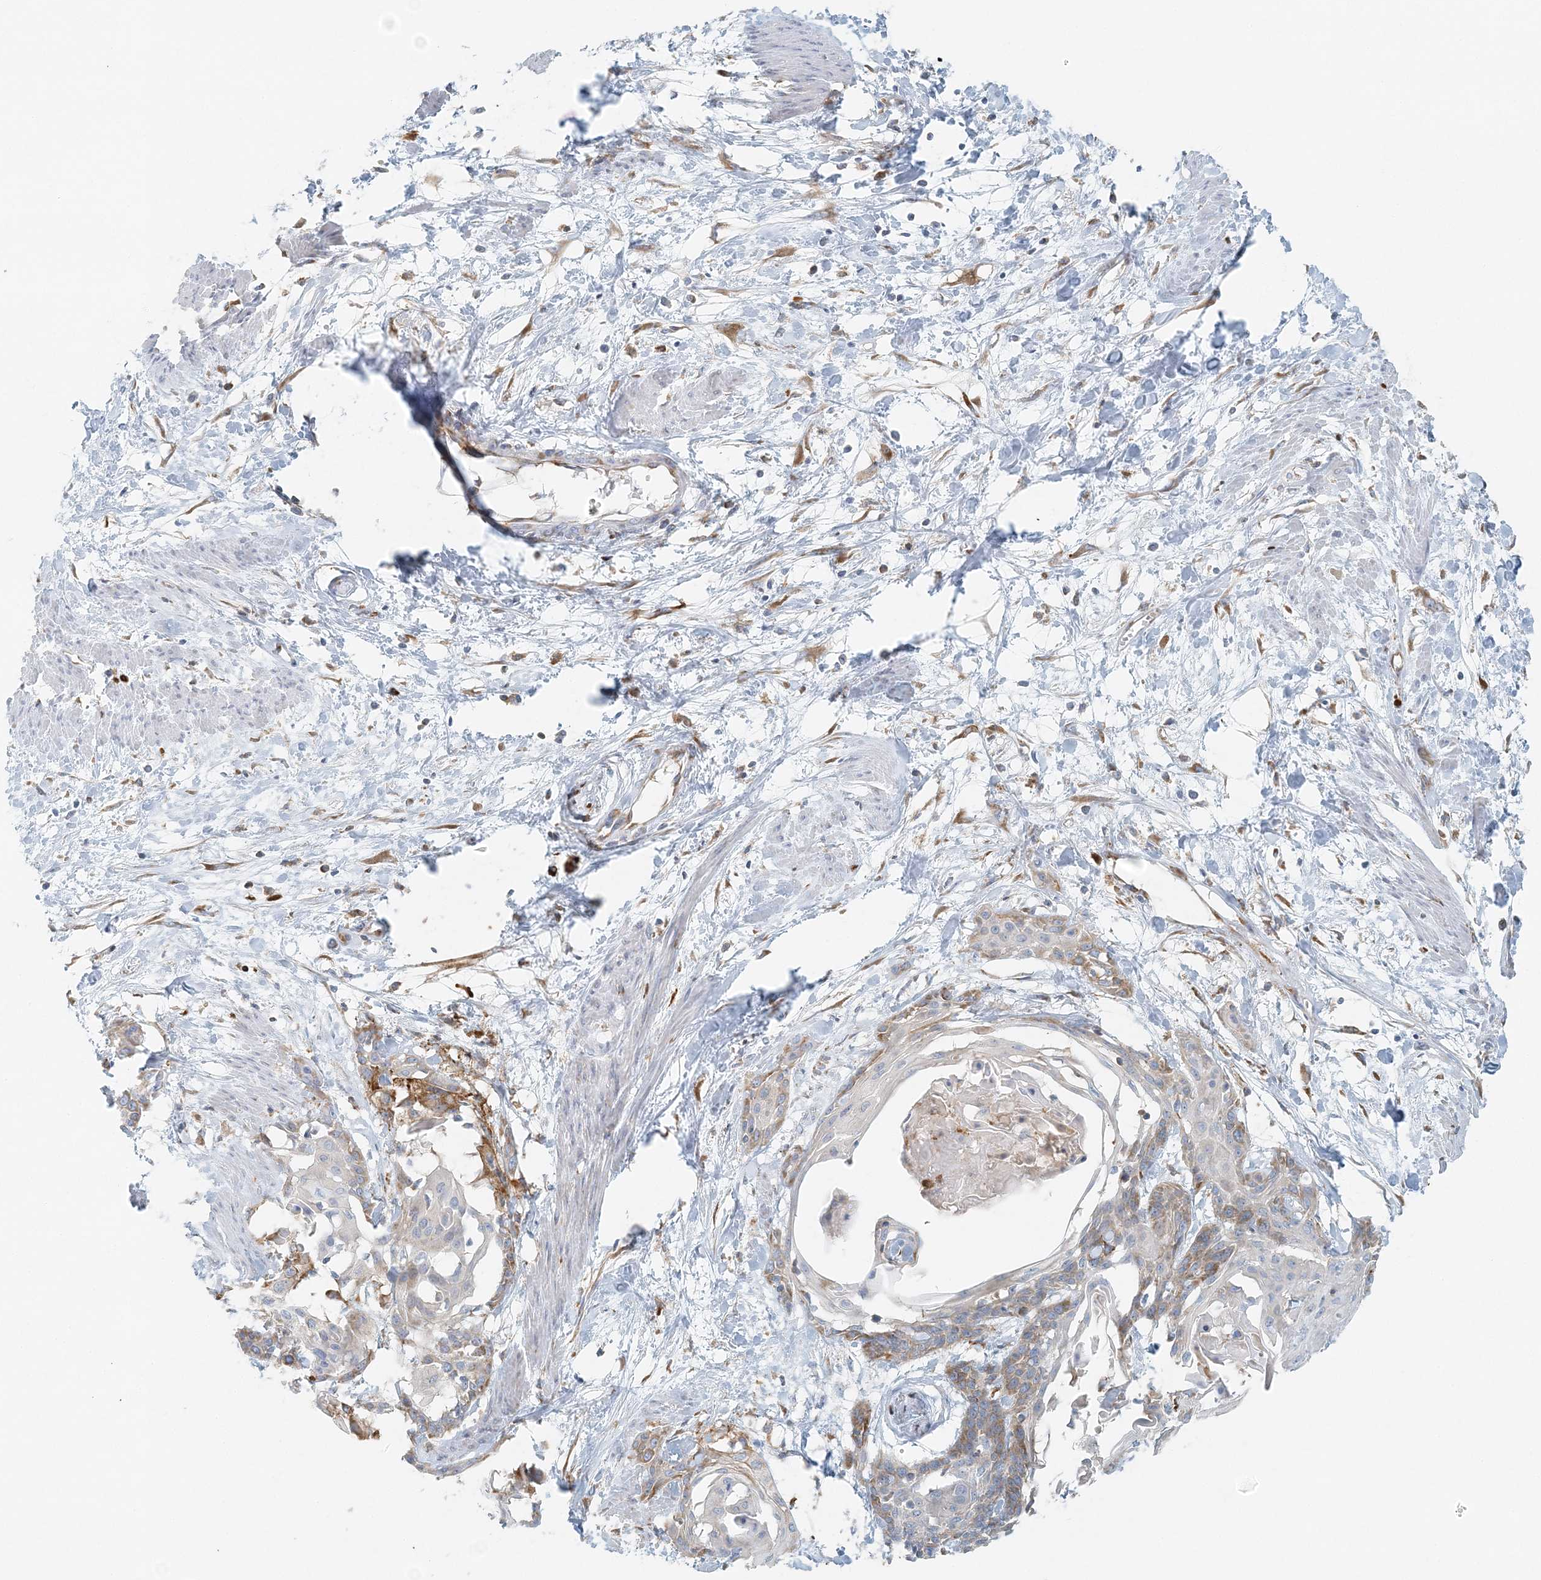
{"staining": {"intensity": "moderate", "quantity": "<25%", "location": "cytoplasmic/membranous"}, "tissue": "cervical cancer", "cell_type": "Tumor cells", "image_type": "cancer", "snomed": [{"axis": "morphology", "description": "Squamous cell carcinoma, NOS"}, {"axis": "topography", "description": "Cervix"}], "caption": "High-magnification brightfield microscopy of cervical cancer (squamous cell carcinoma) stained with DAB (brown) and counterstained with hematoxylin (blue). tumor cells exhibit moderate cytoplasmic/membranous expression is seen in about<25% of cells. (Brightfield microscopy of DAB IHC at high magnification).", "gene": "STK11IP", "patient": {"sex": "female", "age": 57}}